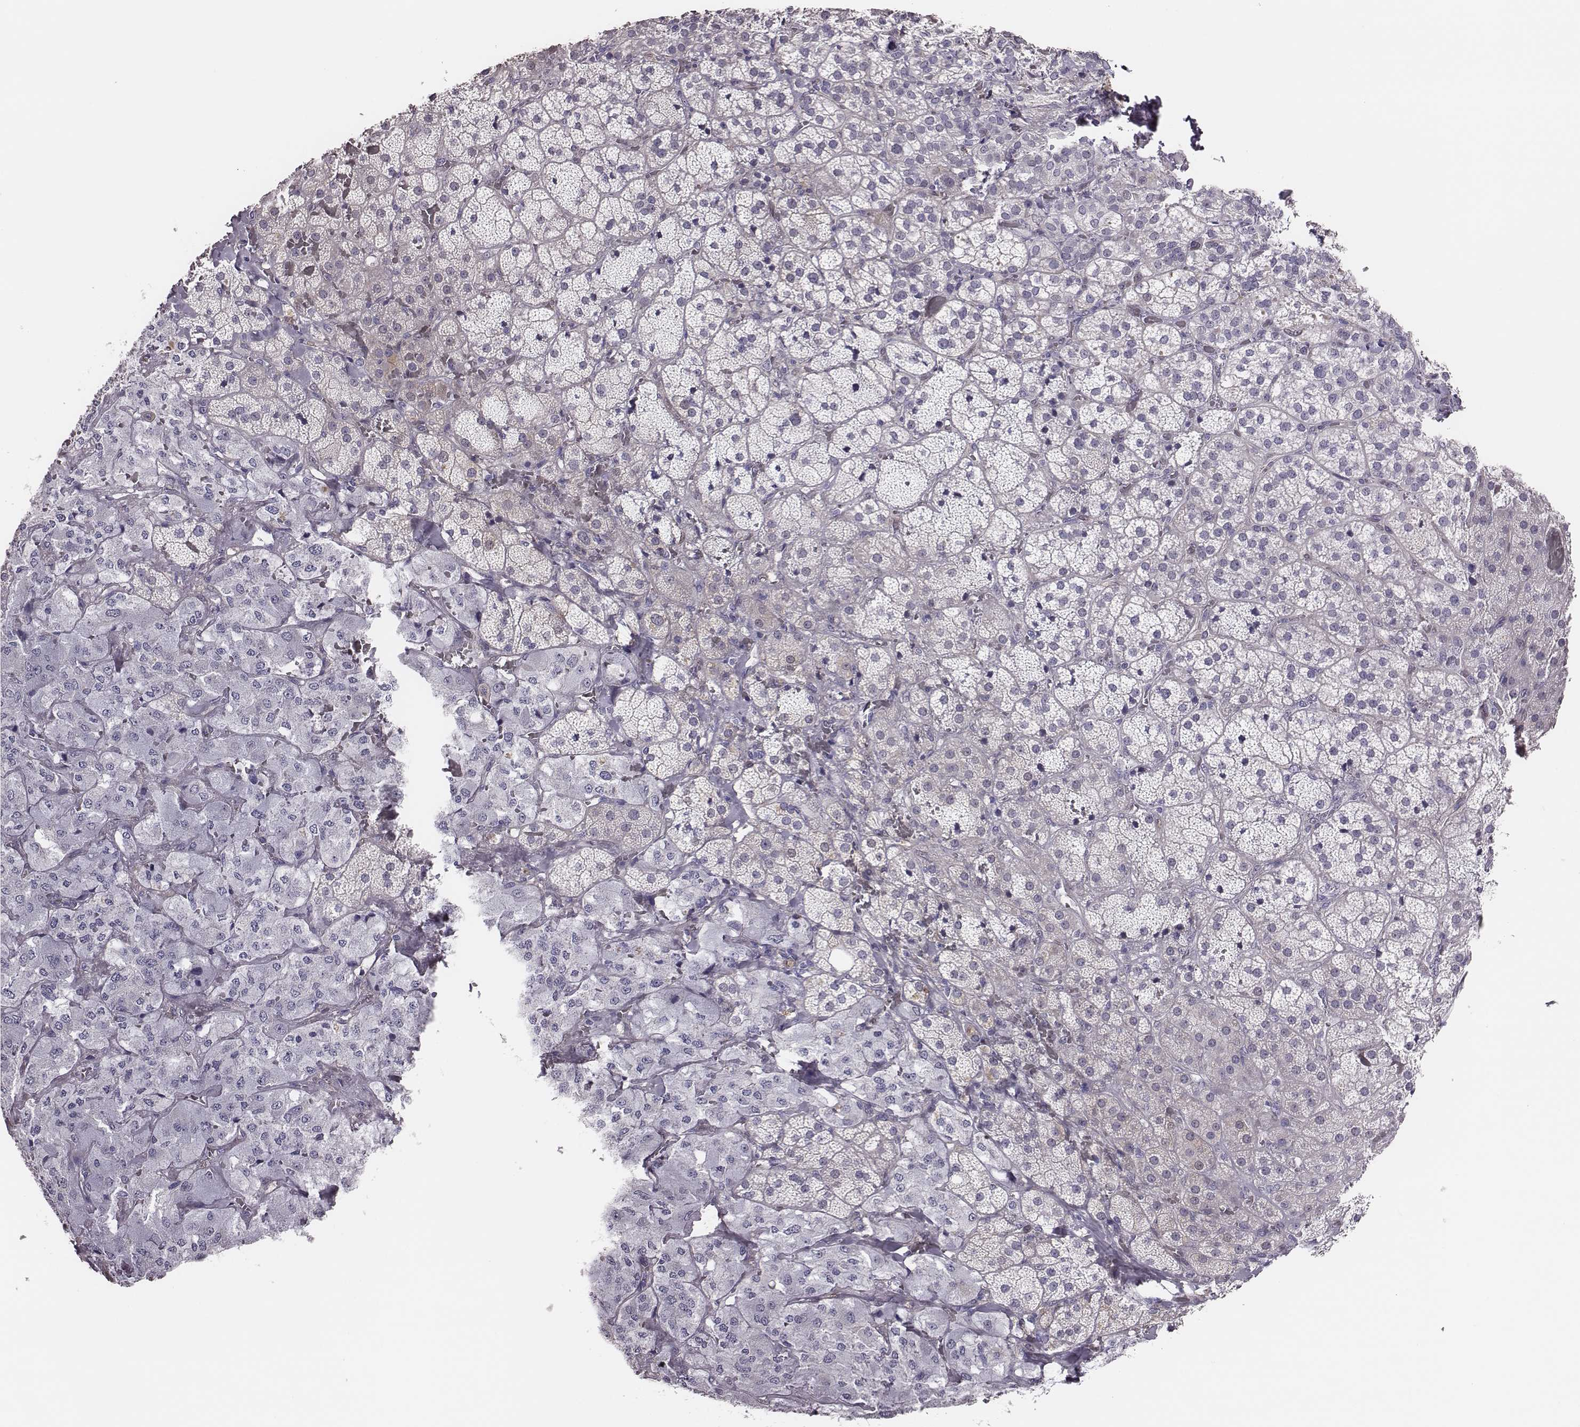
{"staining": {"intensity": "weak", "quantity": "<25%", "location": "cytoplasmic/membranous"}, "tissue": "adrenal gland", "cell_type": "Glandular cells", "image_type": "normal", "snomed": [{"axis": "morphology", "description": "Normal tissue, NOS"}, {"axis": "topography", "description": "Adrenal gland"}], "caption": "Immunohistochemistry (IHC) photomicrograph of unremarkable human adrenal gland stained for a protein (brown), which shows no expression in glandular cells.", "gene": "SCML2", "patient": {"sex": "male", "age": 57}}